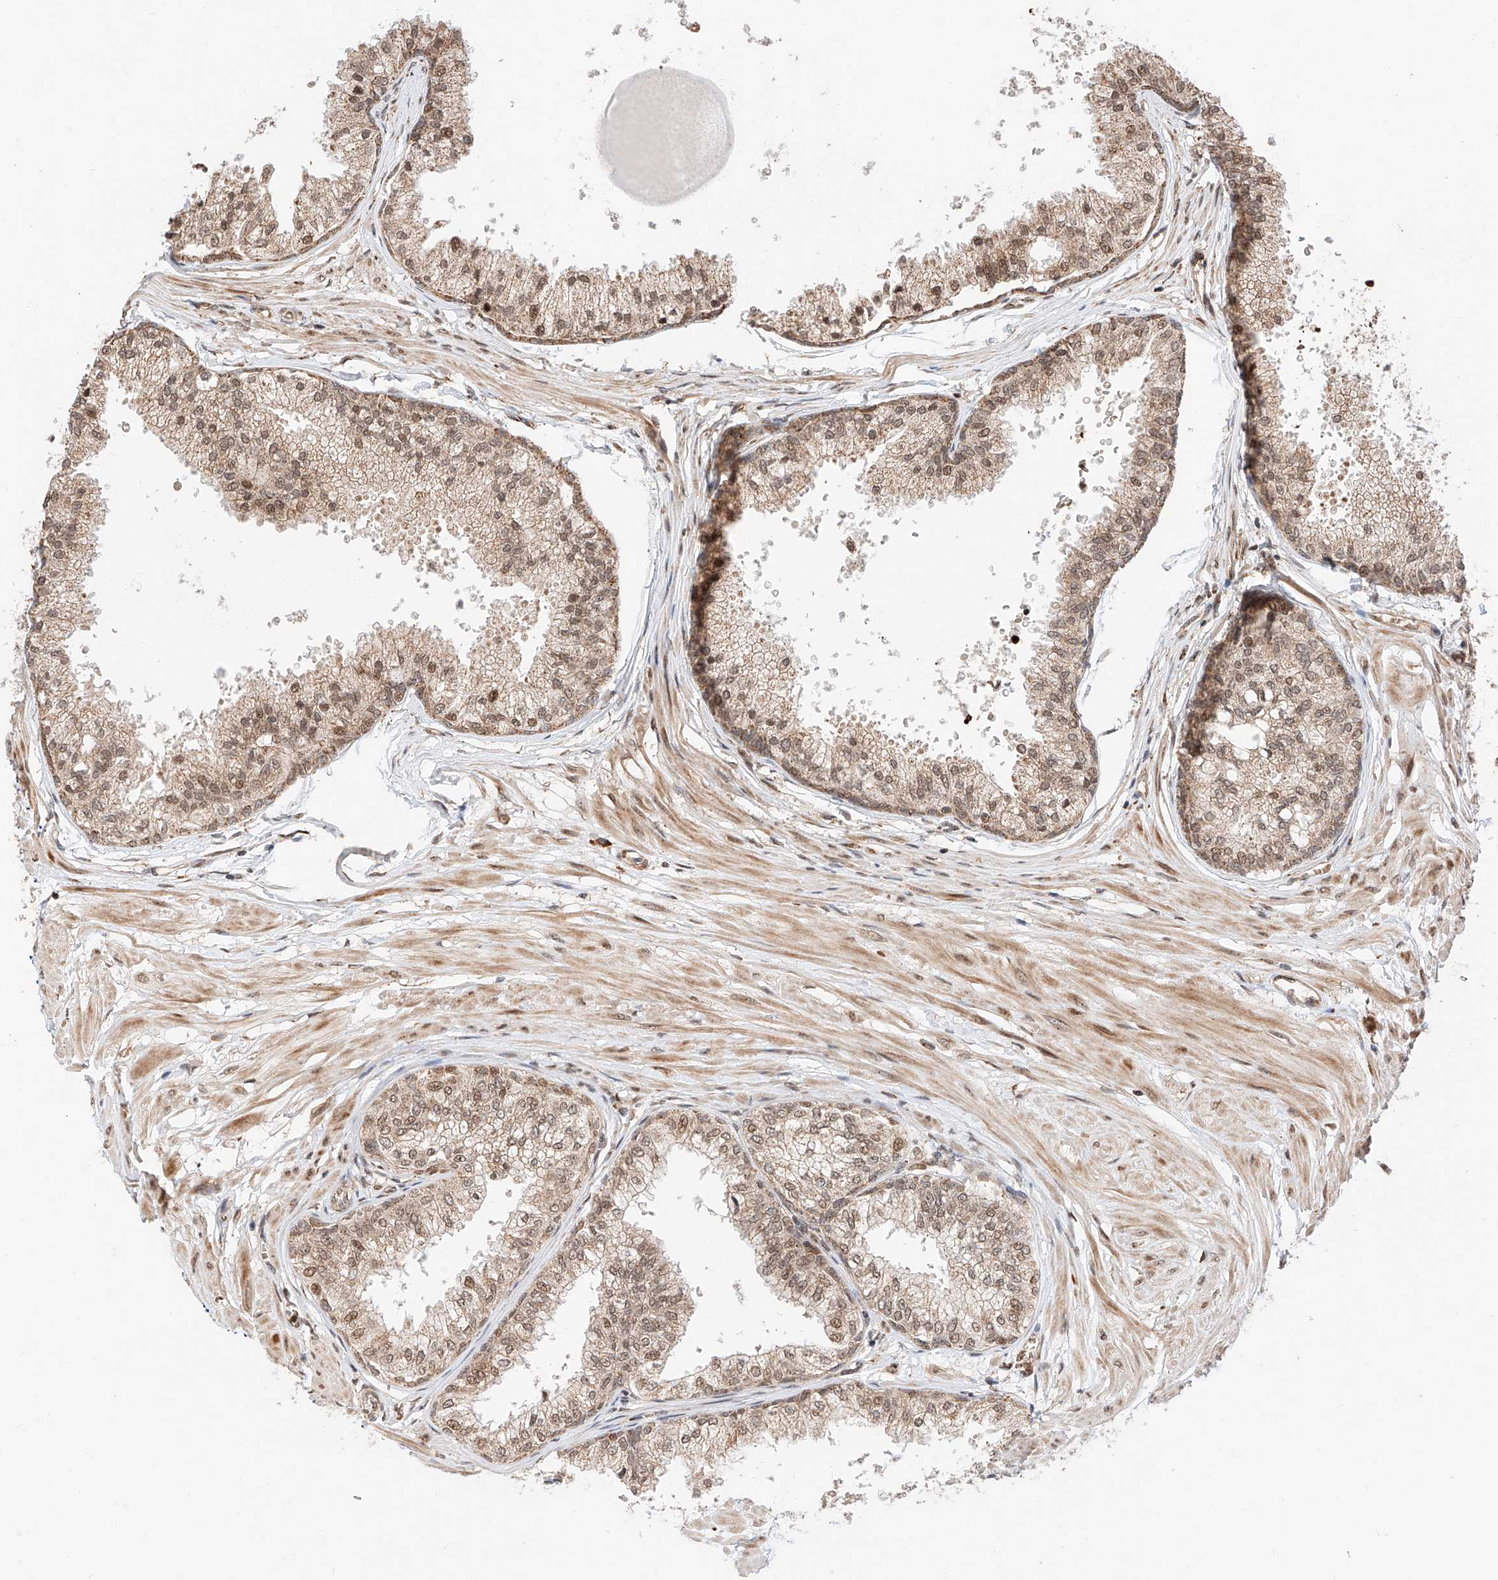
{"staining": {"intensity": "moderate", "quantity": ">75%", "location": "cytoplasmic/membranous,nuclear"}, "tissue": "prostate", "cell_type": "Glandular cells", "image_type": "normal", "snomed": [{"axis": "morphology", "description": "Normal tissue, NOS"}, {"axis": "topography", "description": "Prostate"}], "caption": "Glandular cells exhibit medium levels of moderate cytoplasmic/membranous,nuclear expression in approximately >75% of cells in normal human prostate. The protein is shown in brown color, while the nuclei are stained blue.", "gene": "THTPA", "patient": {"sex": "male", "age": 48}}